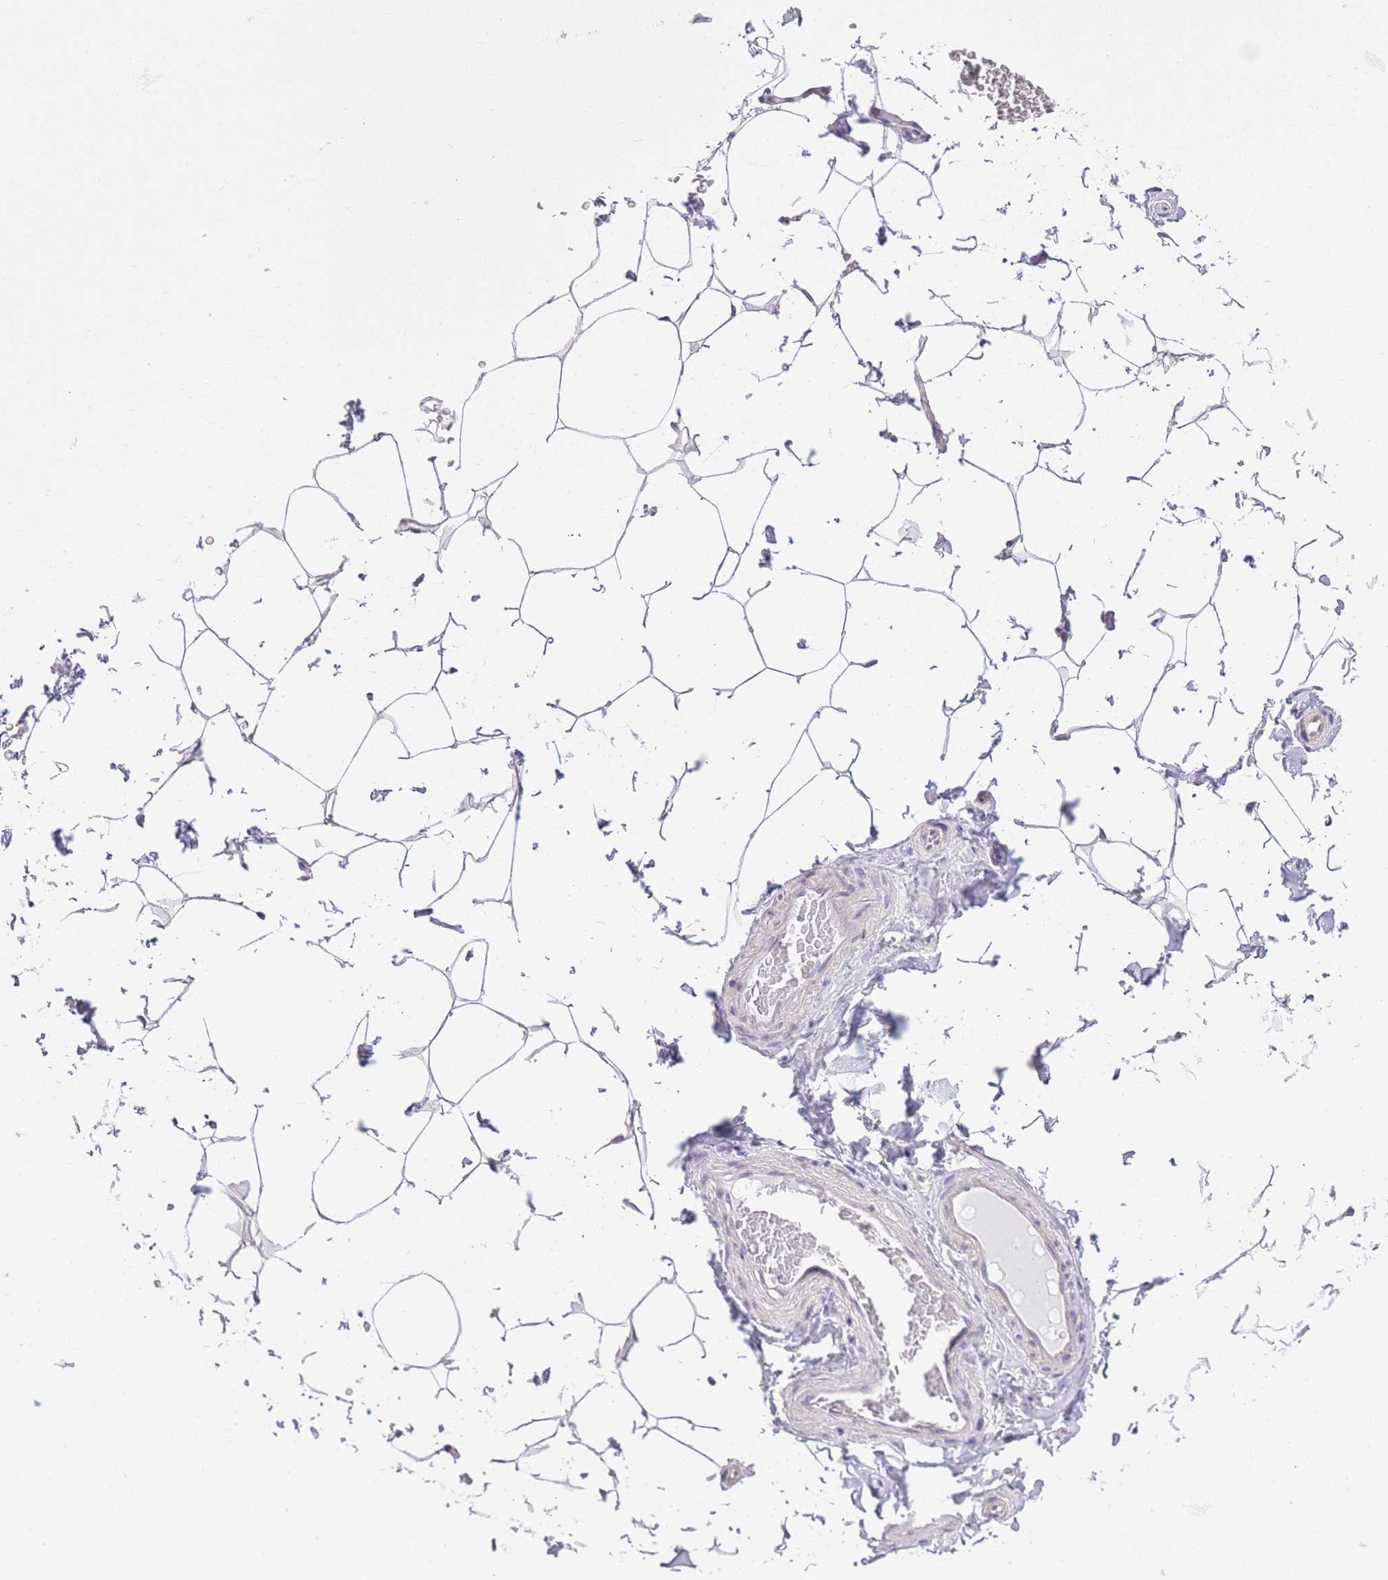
{"staining": {"intensity": "negative", "quantity": "none", "location": "none"}, "tissue": "adipose tissue", "cell_type": "Adipocytes", "image_type": "normal", "snomed": [{"axis": "morphology", "description": "Normal tissue, NOS"}, {"axis": "topography", "description": "Soft tissue"}, {"axis": "topography", "description": "Adipose tissue"}, {"axis": "topography", "description": "Vascular tissue"}, {"axis": "topography", "description": "Peripheral nerve tissue"}], "caption": "IHC image of unremarkable adipose tissue: human adipose tissue stained with DAB shows no significant protein positivity in adipocytes.", "gene": "WDR70", "patient": {"sex": "male", "age": 46}}